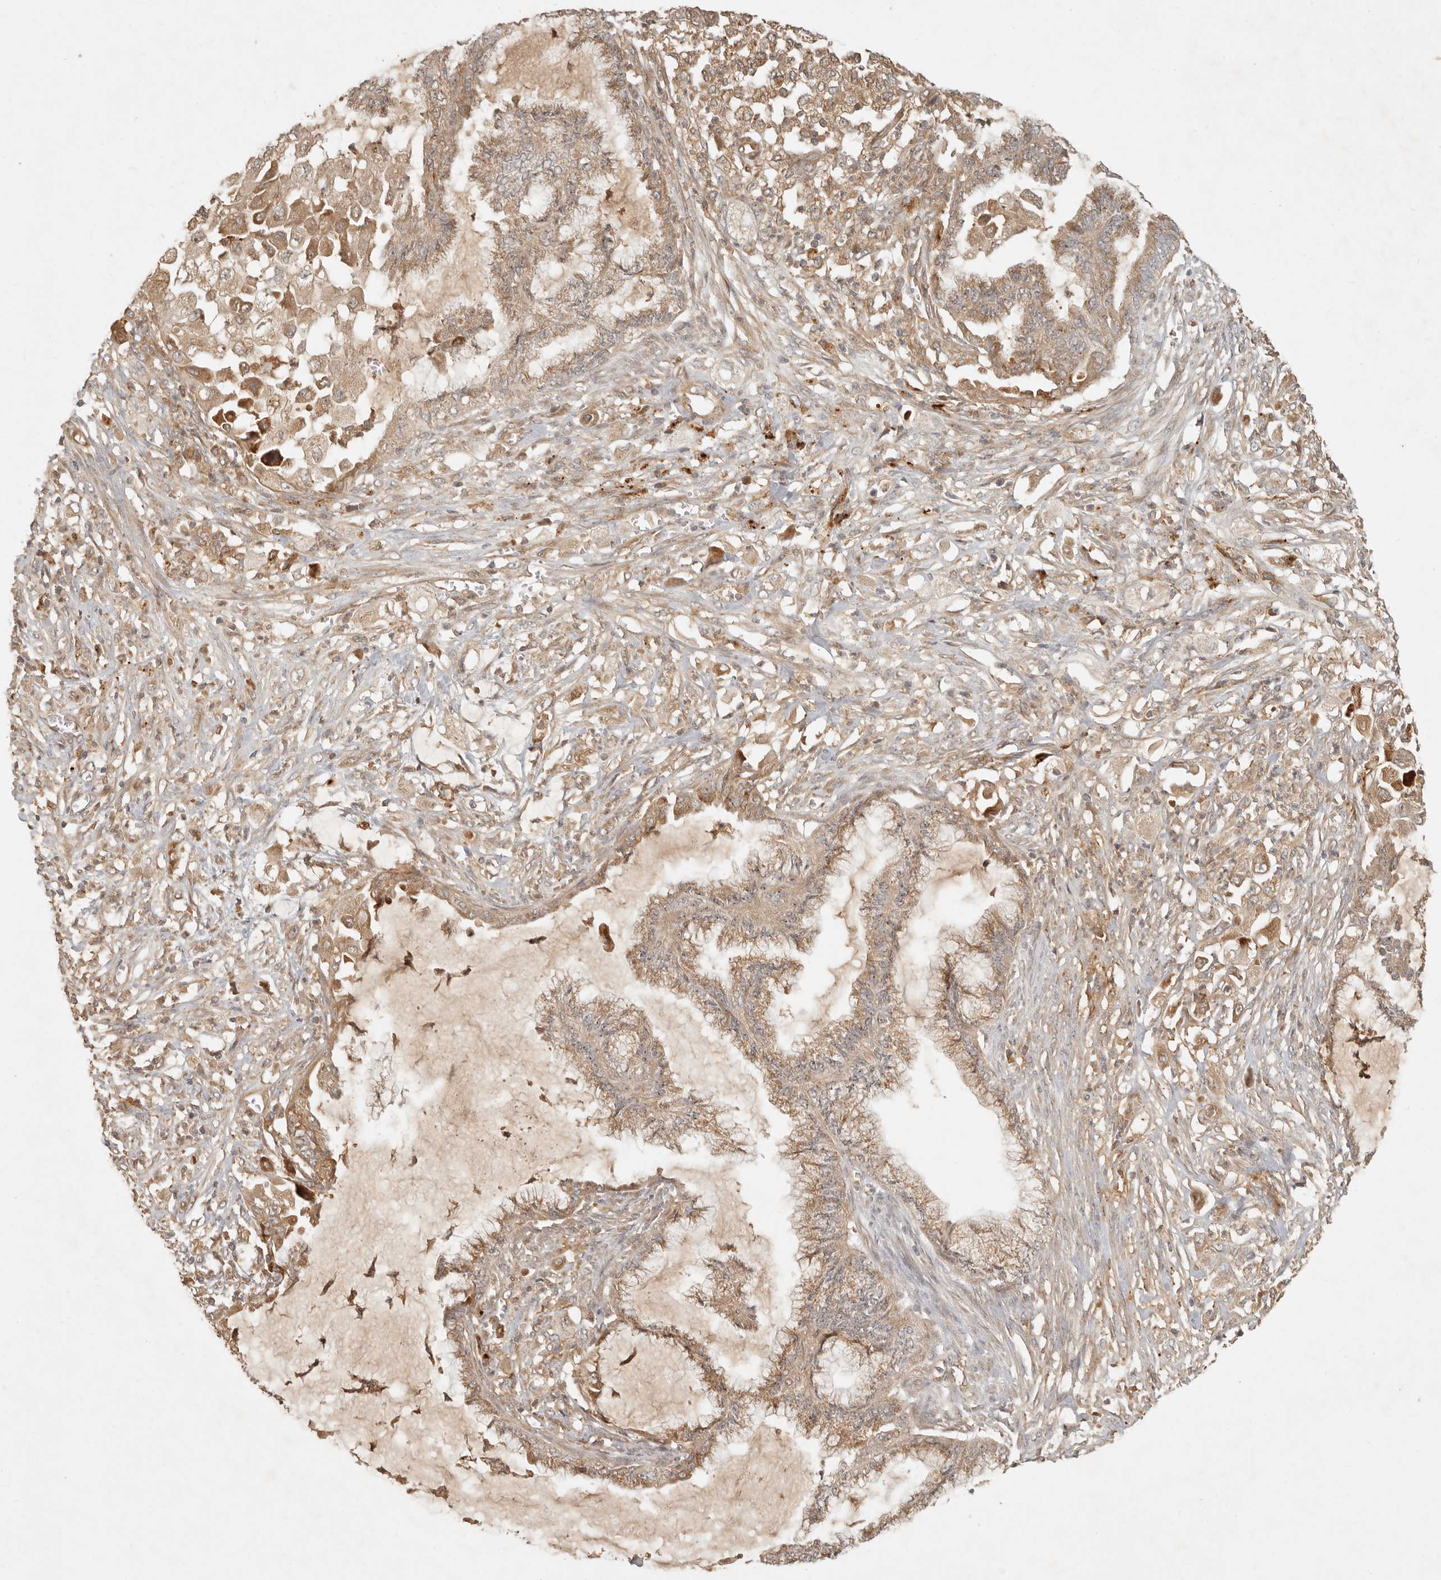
{"staining": {"intensity": "moderate", "quantity": ">75%", "location": "cytoplasmic/membranous"}, "tissue": "endometrial cancer", "cell_type": "Tumor cells", "image_type": "cancer", "snomed": [{"axis": "morphology", "description": "Adenocarcinoma, NOS"}, {"axis": "topography", "description": "Endometrium"}], "caption": "A micrograph of human endometrial adenocarcinoma stained for a protein reveals moderate cytoplasmic/membranous brown staining in tumor cells.", "gene": "ANKRD61", "patient": {"sex": "female", "age": 86}}